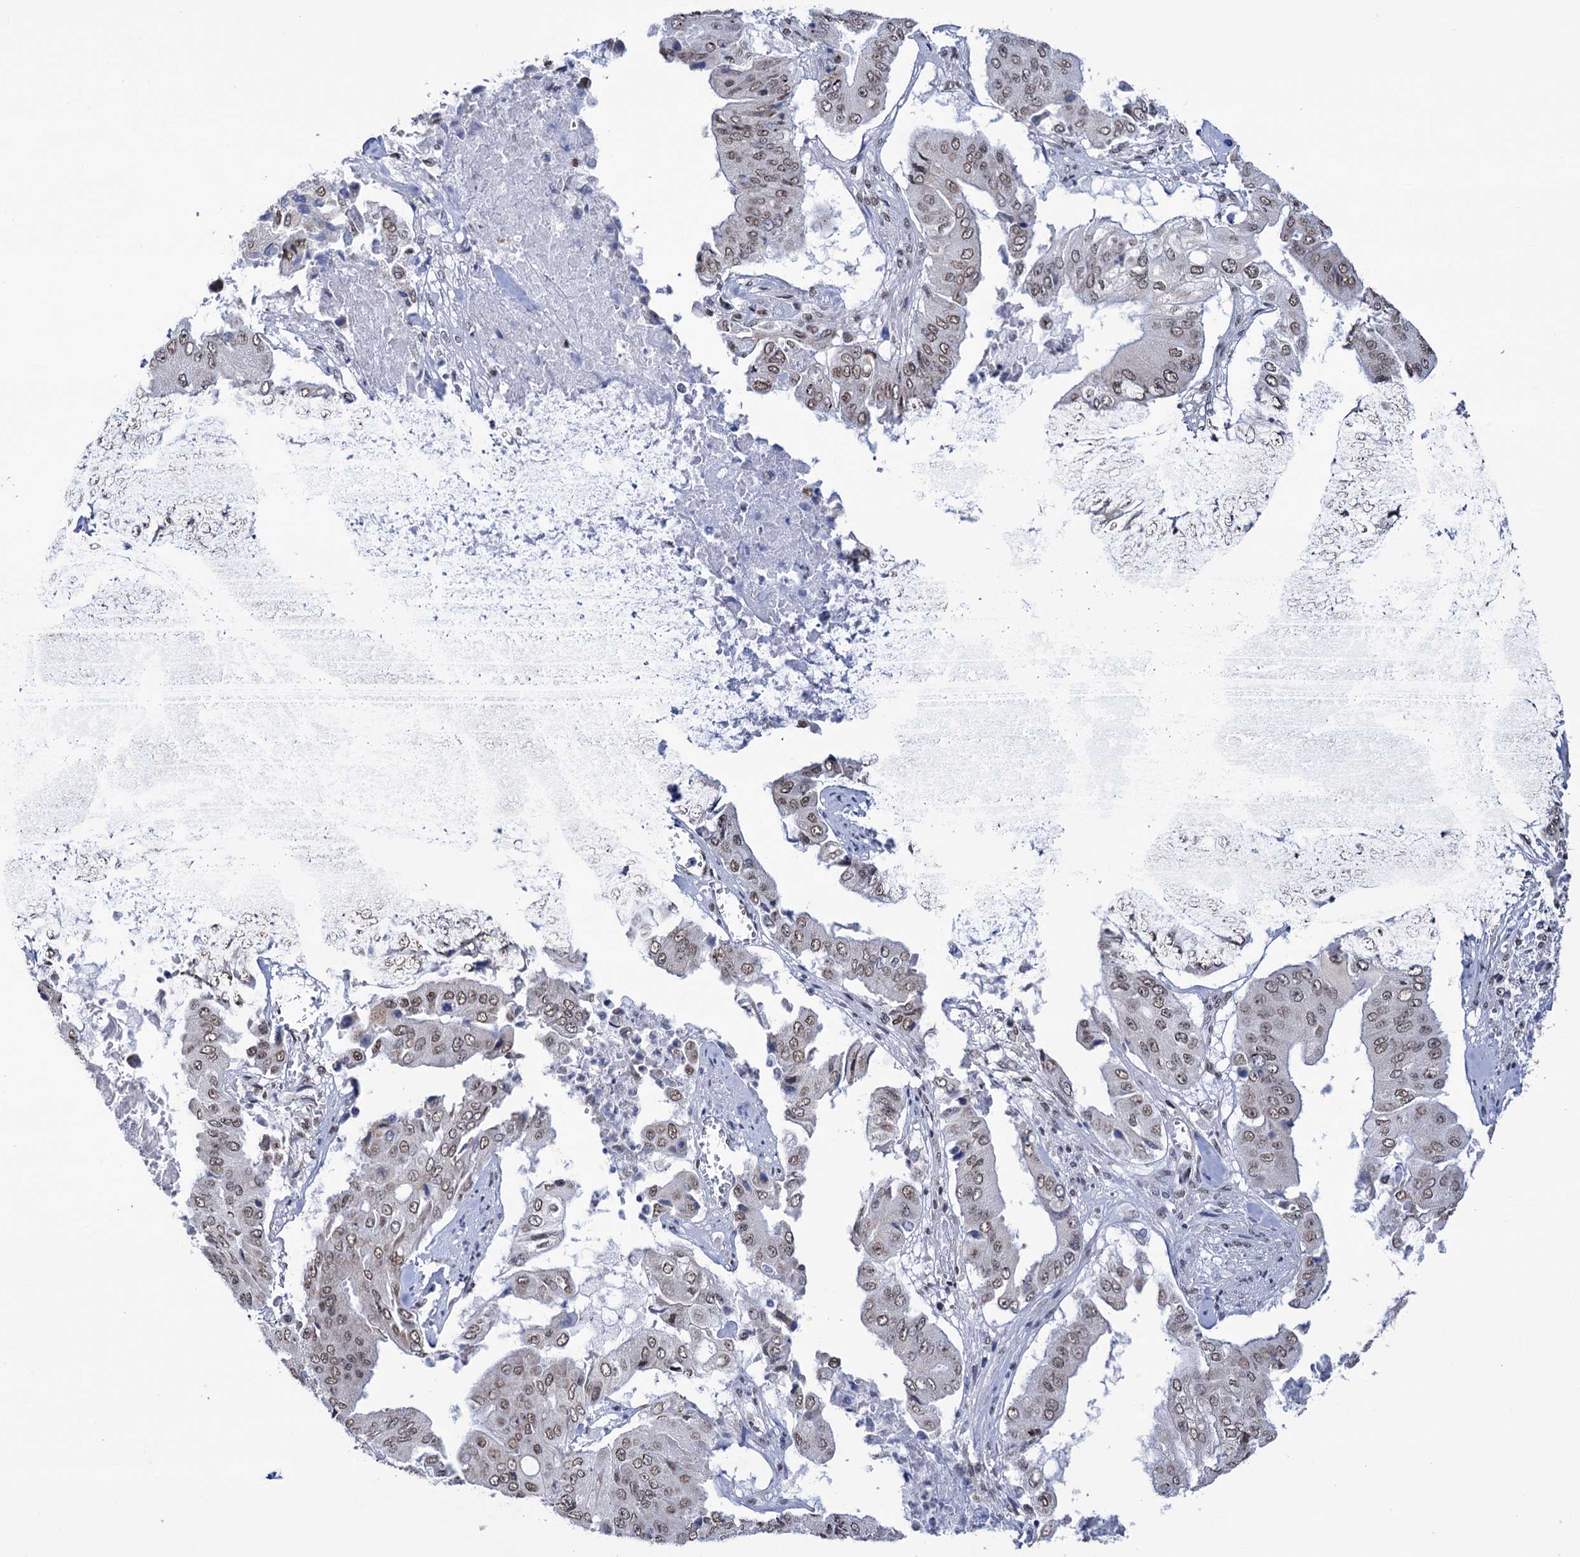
{"staining": {"intensity": "weak", "quantity": ">75%", "location": "nuclear"}, "tissue": "pancreatic cancer", "cell_type": "Tumor cells", "image_type": "cancer", "snomed": [{"axis": "morphology", "description": "Adenocarcinoma, NOS"}, {"axis": "topography", "description": "Pancreas"}], "caption": "Pancreatic cancer stained for a protein (brown) displays weak nuclear positive staining in approximately >75% of tumor cells.", "gene": "ABHD10", "patient": {"sex": "female", "age": 77}}